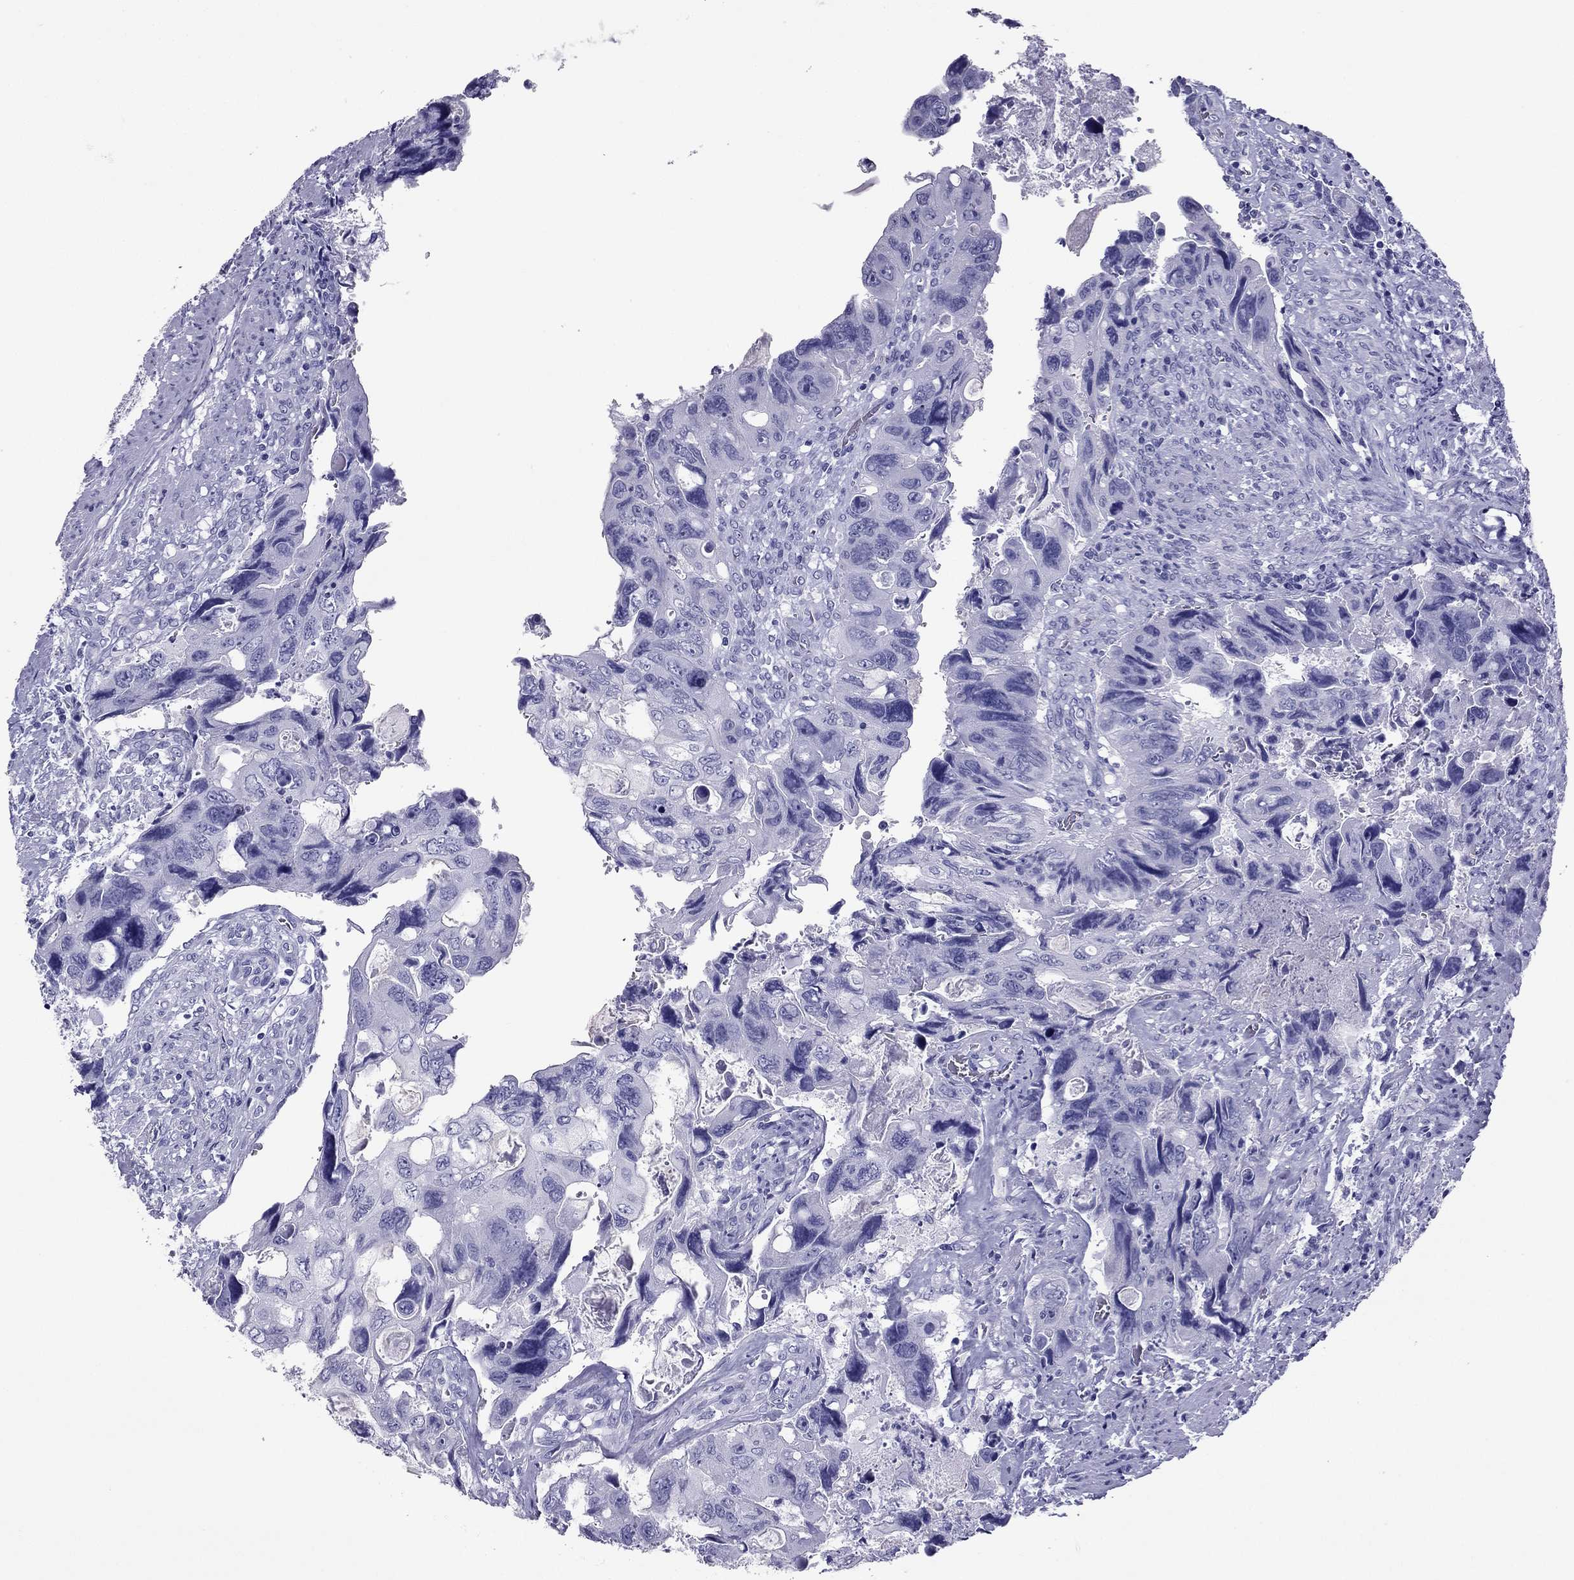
{"staining": {"intensity": "negative", "quantity": "none", "location": "none"}, "tissue": "colorectal cancer", "cell_type": "Tumor cells", "image_type": "cancer", "snomed": [{"axis": "morphology", "description": "Adenocarcinoma, NOS"}, {"axis": "topography", "description": "Rectum"}], "caption": "Histopathology image shows no significant protein expression in tumor cells of colorectal cancer (adenocarcinoma).", "gene": "PDE6A", "patient": {"sex": "male", "age": 62}}